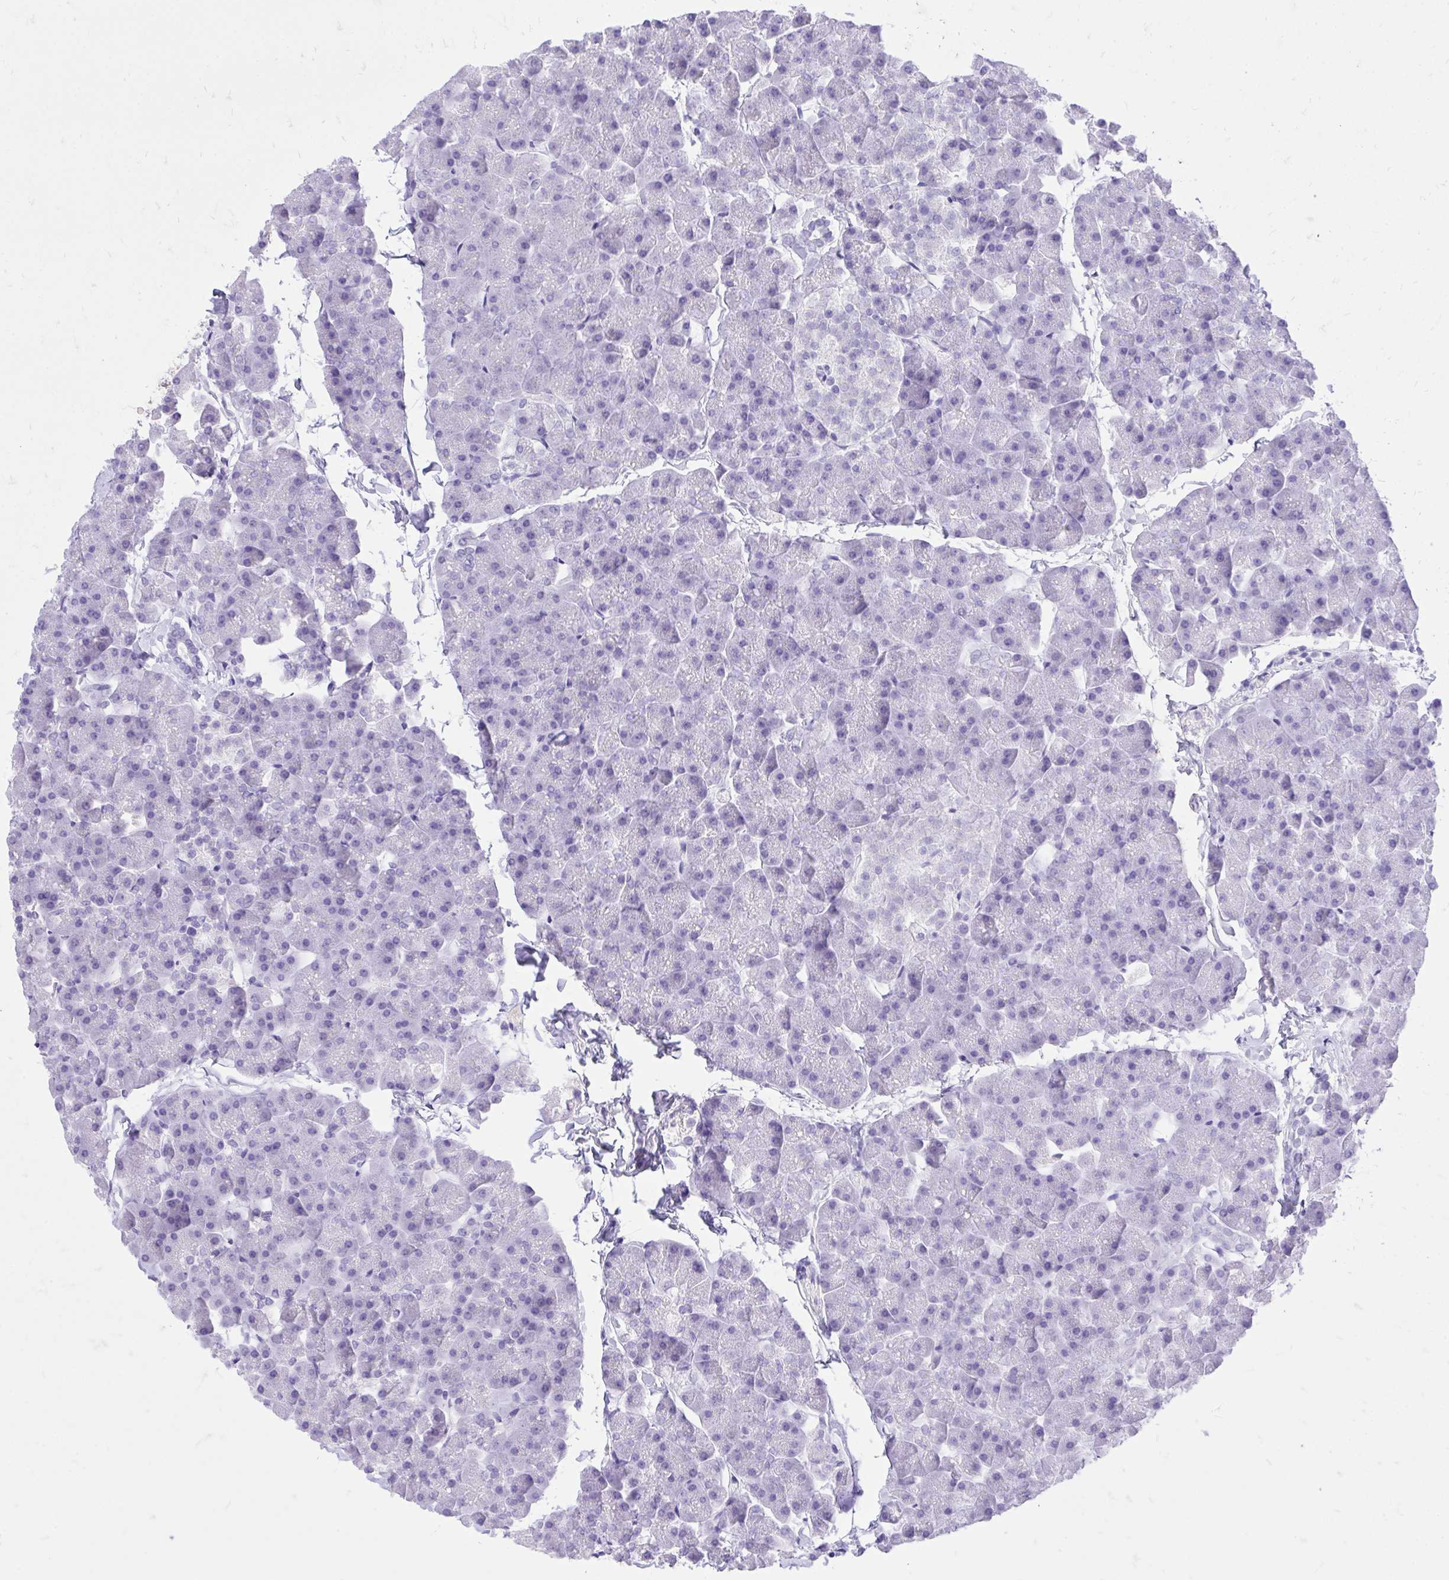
{"staining": {"intensity": "negative", "quantity": "none", "location": "none"}, "tissue": "pancreas", "cell_type": "Exocrine glandular cells", "image_type": "normal", "snomed": [{"axis": "morphology", "description": "Normal tissue, NOS"}, {"axis": "topography", "description": "Pancreas"}], "caption": "Exocrine glandular cells are negative for protein expression in normal human pancreas. (DAB immunohistochemistry visualized using brightfield microscopy, high magnification).", "gene": "MON1A", "patient": {"sex": "male", "age": 35}}